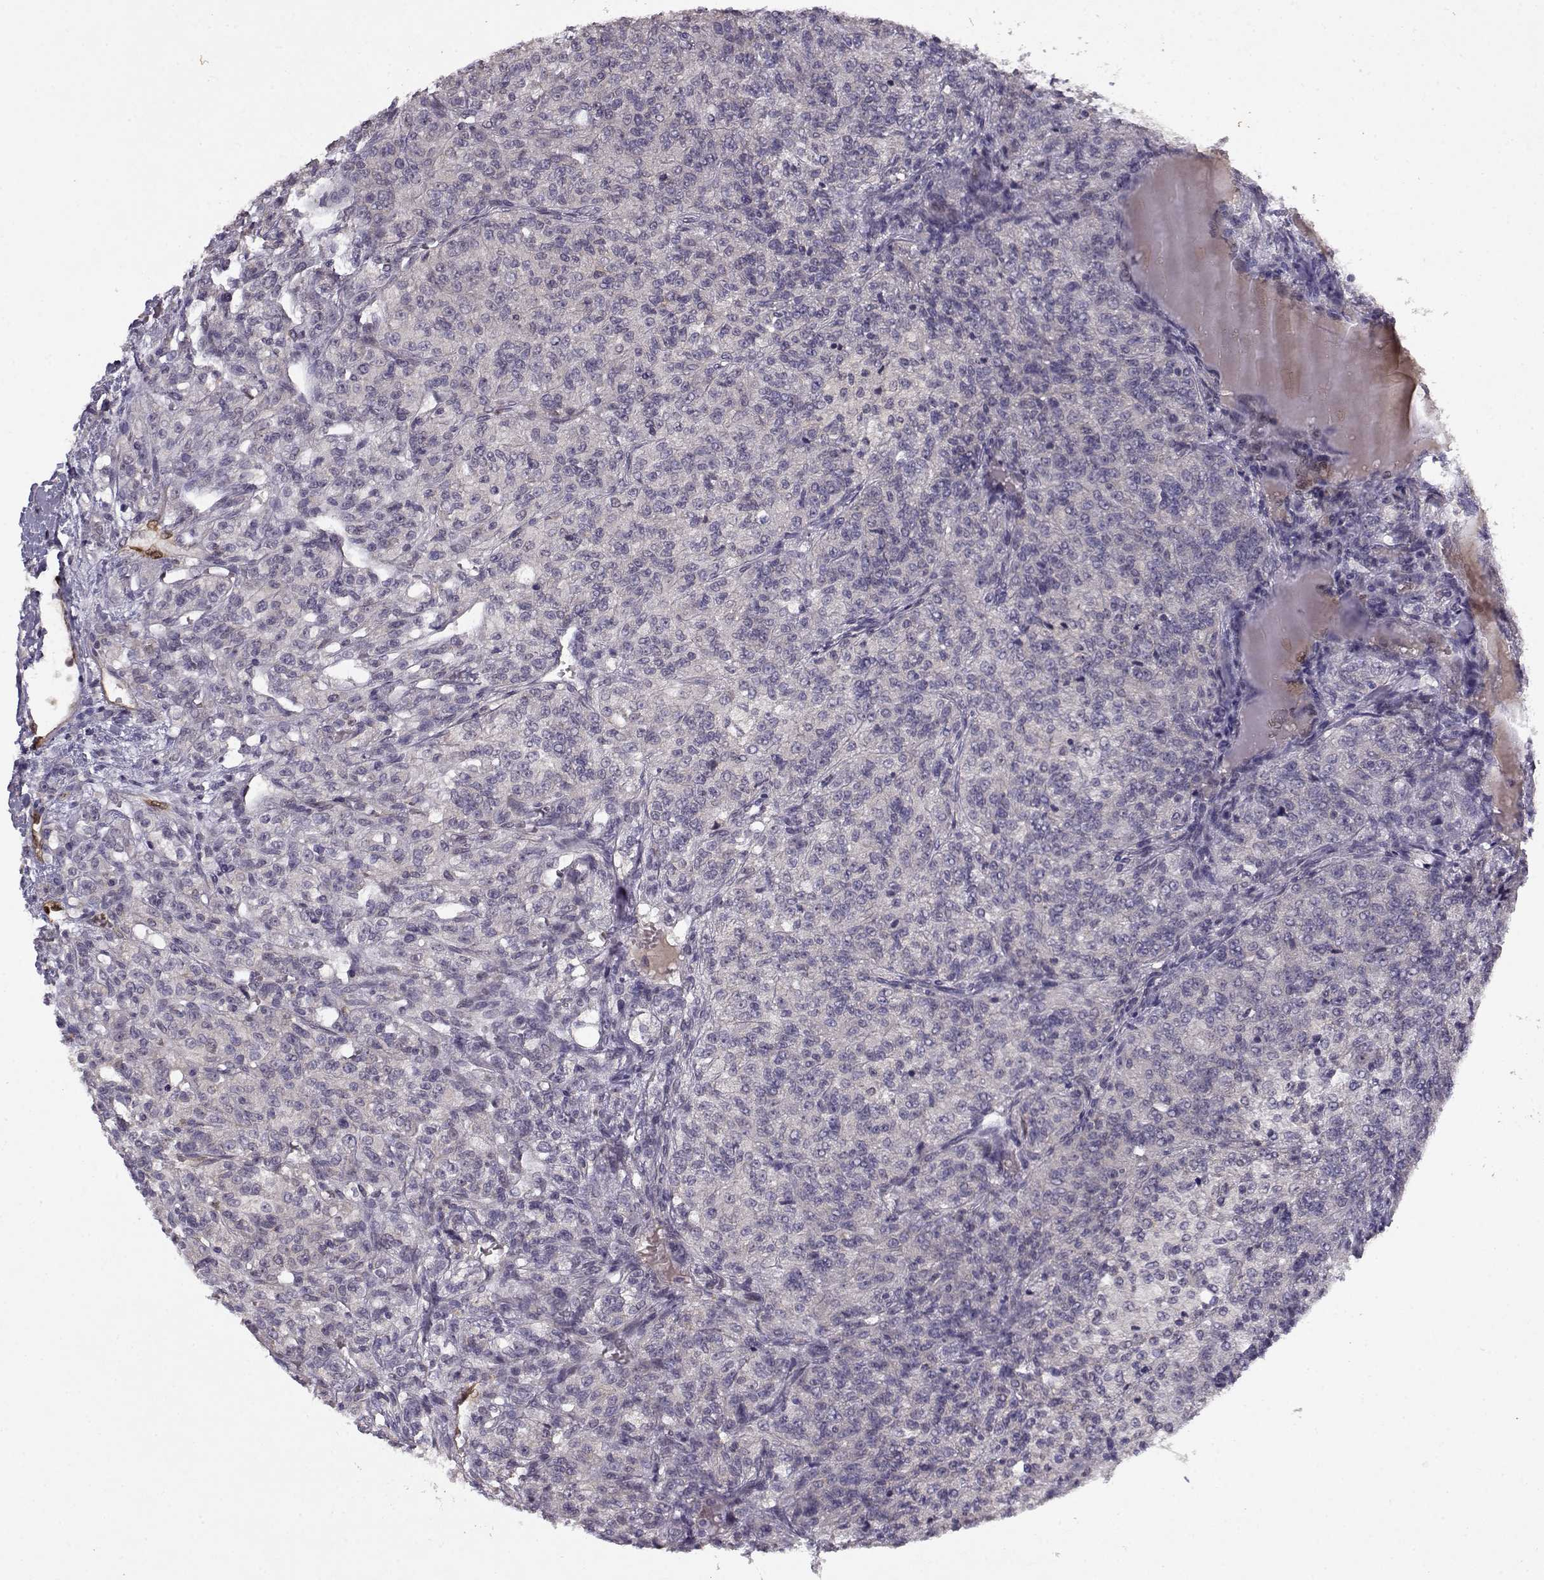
{"staining": {"intensity": "negative", "quantity": "none", "location": "none"}, "tissue": "renal cancer", "cell_type": "Tumor cells", "image_type": "cancer", "snomed": [{"axis": "morphology", "description": "Adenocarcinoma, NOS"}, {"axis": "topography", "description": "Kidney"}], "caption": "This is an IHC micrograph of renal cancer (adenocarcinoma). There is no positivity in tumor cells.", "gene": "BMX", "patient": {"sex": "female", "age": 63}}